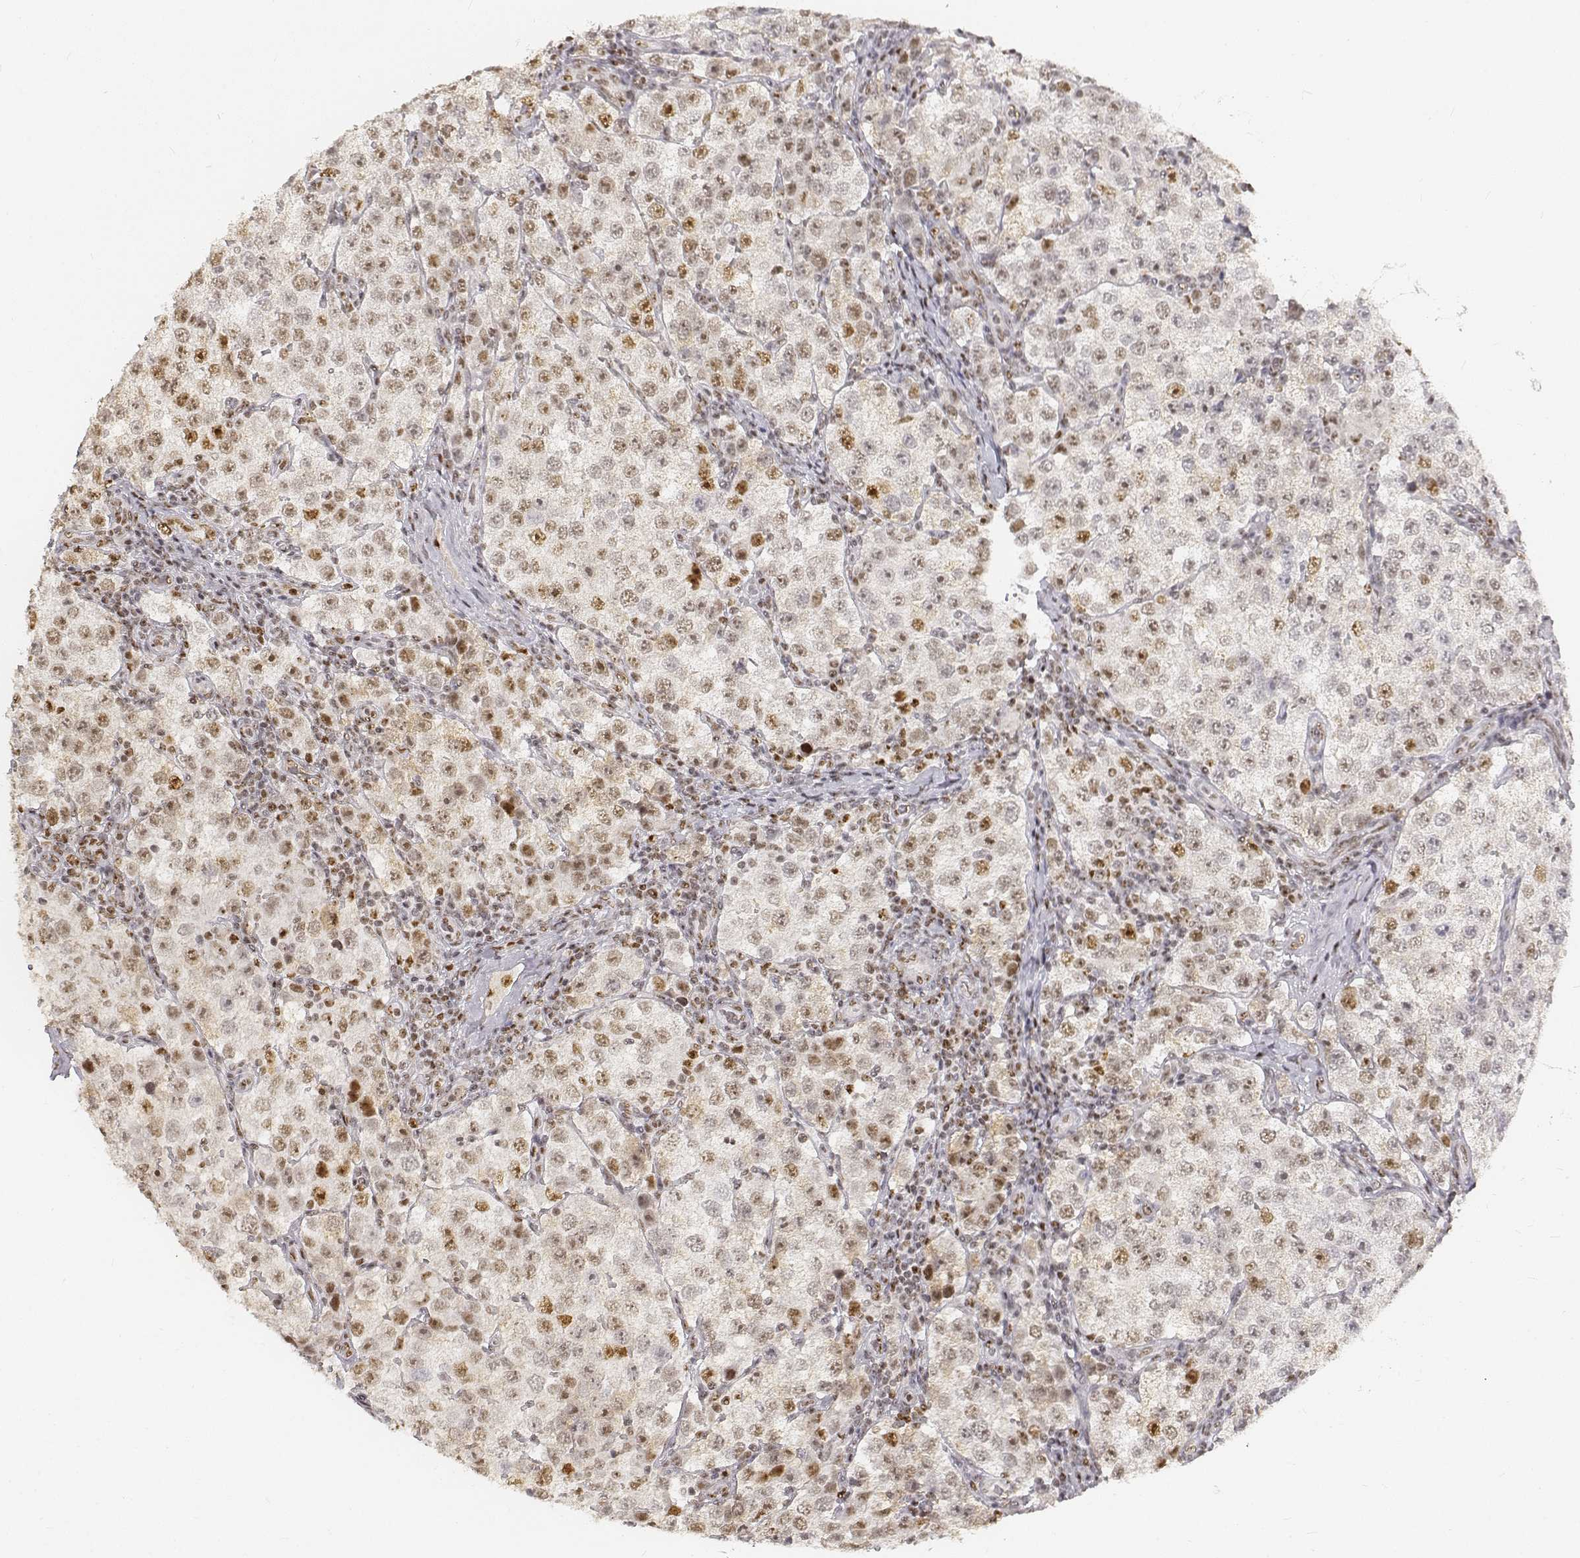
{"staining": {"intensity": "moderate", "quantity": ">75%", "location": "nuclear"}, "tissue": "testis cancer", "cell_type": "Tumor cells", "image_type": "cancer", "snomed": [{"axis": "morphology", "description": "Seminoma, NOS"}, {"axis": "topography", "description": "Testis"}], "caption": "The photomicrograph demonstrates immunohistochemical staining of testis cancer (seminoma). There is moderate nuclear positivity is identified in approximately >75% of tumor cells. (IHC, brightfield microscopy, high magnification).", "gene": "PHF6", "patient": {"sex": "male", "age": 37}}